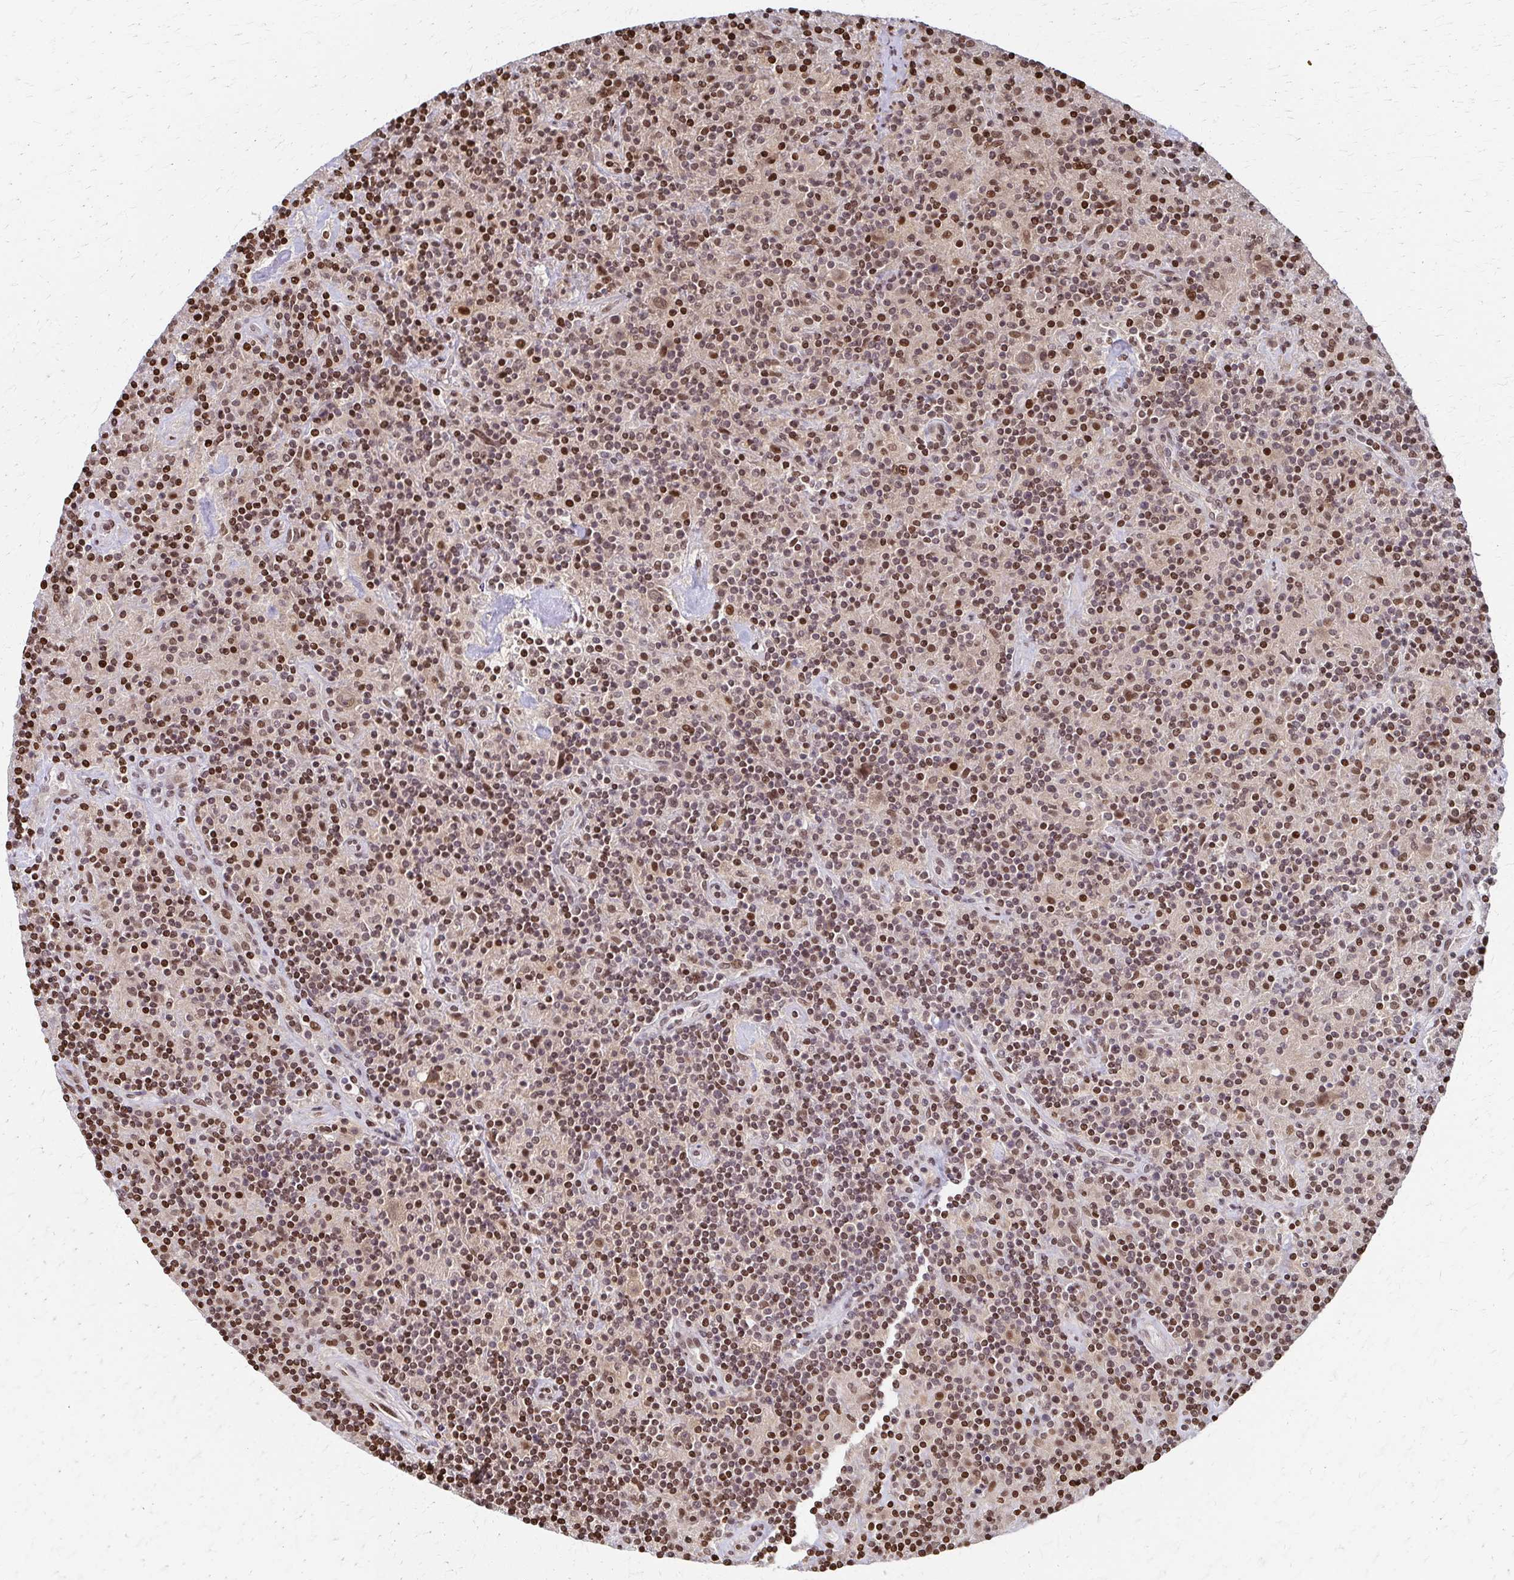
{"staining": {"intensity": "weak", "quantity": ">75%", "location": "nuclear"}, "tissue": "lymphoma", "cell_type": "Tumor cells", "image_type": "cancer", "snomed": [{"axis": "morphology", "description": "Hodgkin's disease, NOS"}, {"axis": "topography", "description": "Lymph node"}], "caption": "A brown stain highlights weak nuclear positivity of a protein in human lymphoma tumor cells.", "gene": "PSMD7", "patient": {"sex": "male", "age": 70}}